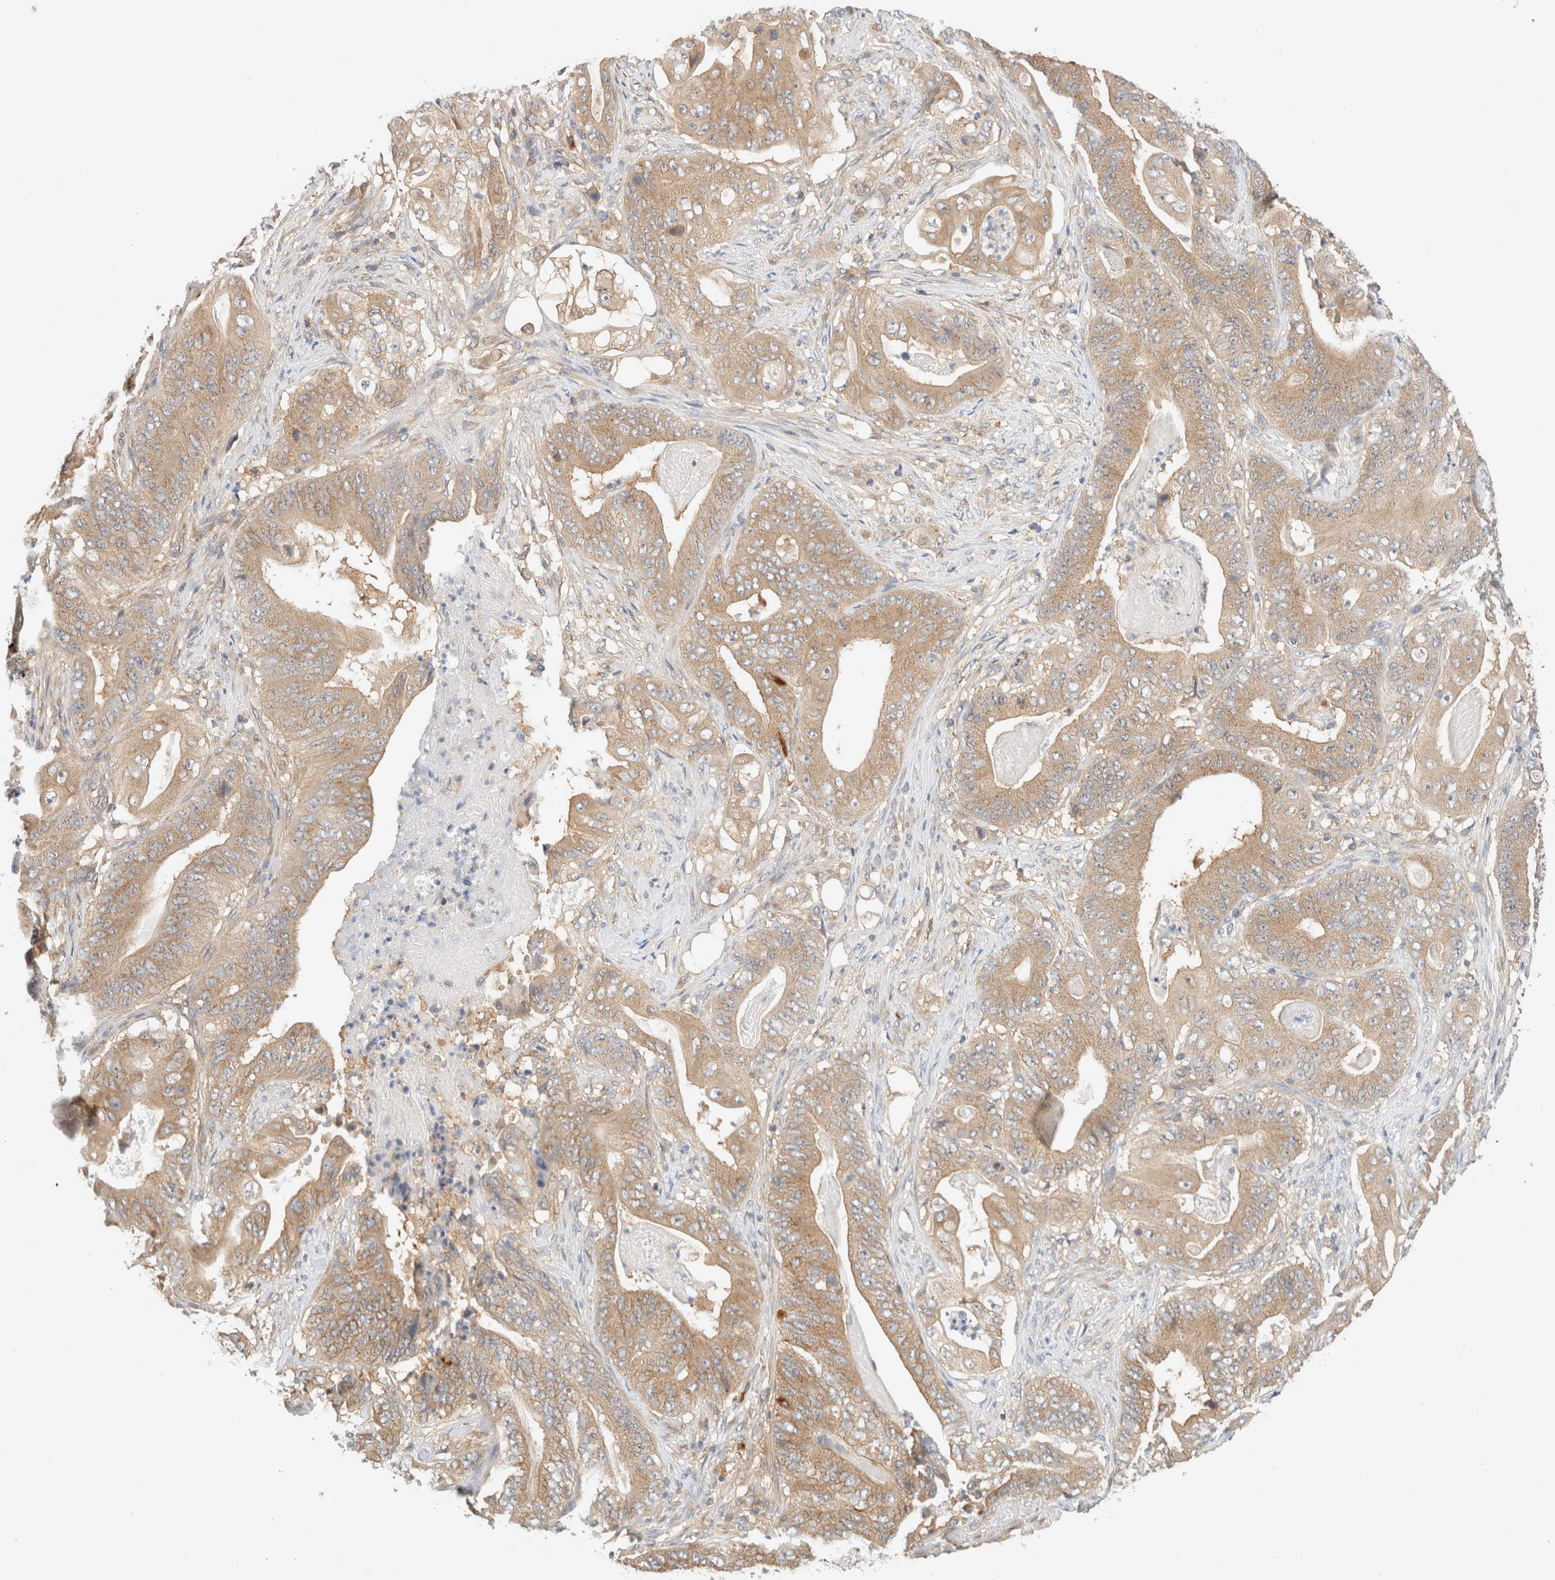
{"staining": {"intensity": "weak", "quantity": ">75%", "location": "cytoplasmic/membranous"}, "tissue": "stomach cancer", "cell_type": "Tumor cells", "image_type": "cancer", "snomed": [{"axis": "morphology", "description": "Adenocarcinoma, NOS"}, {"axis": "topography", "description": "Stomach"}], "caption": "A histopathology image of human stomach cancer stained for a protein demonstrates weak cytoplasmic/membranous brown staining in tumor cells.", "gene": "RABEP1", "patient": {"sex": "female", "age": 73}}